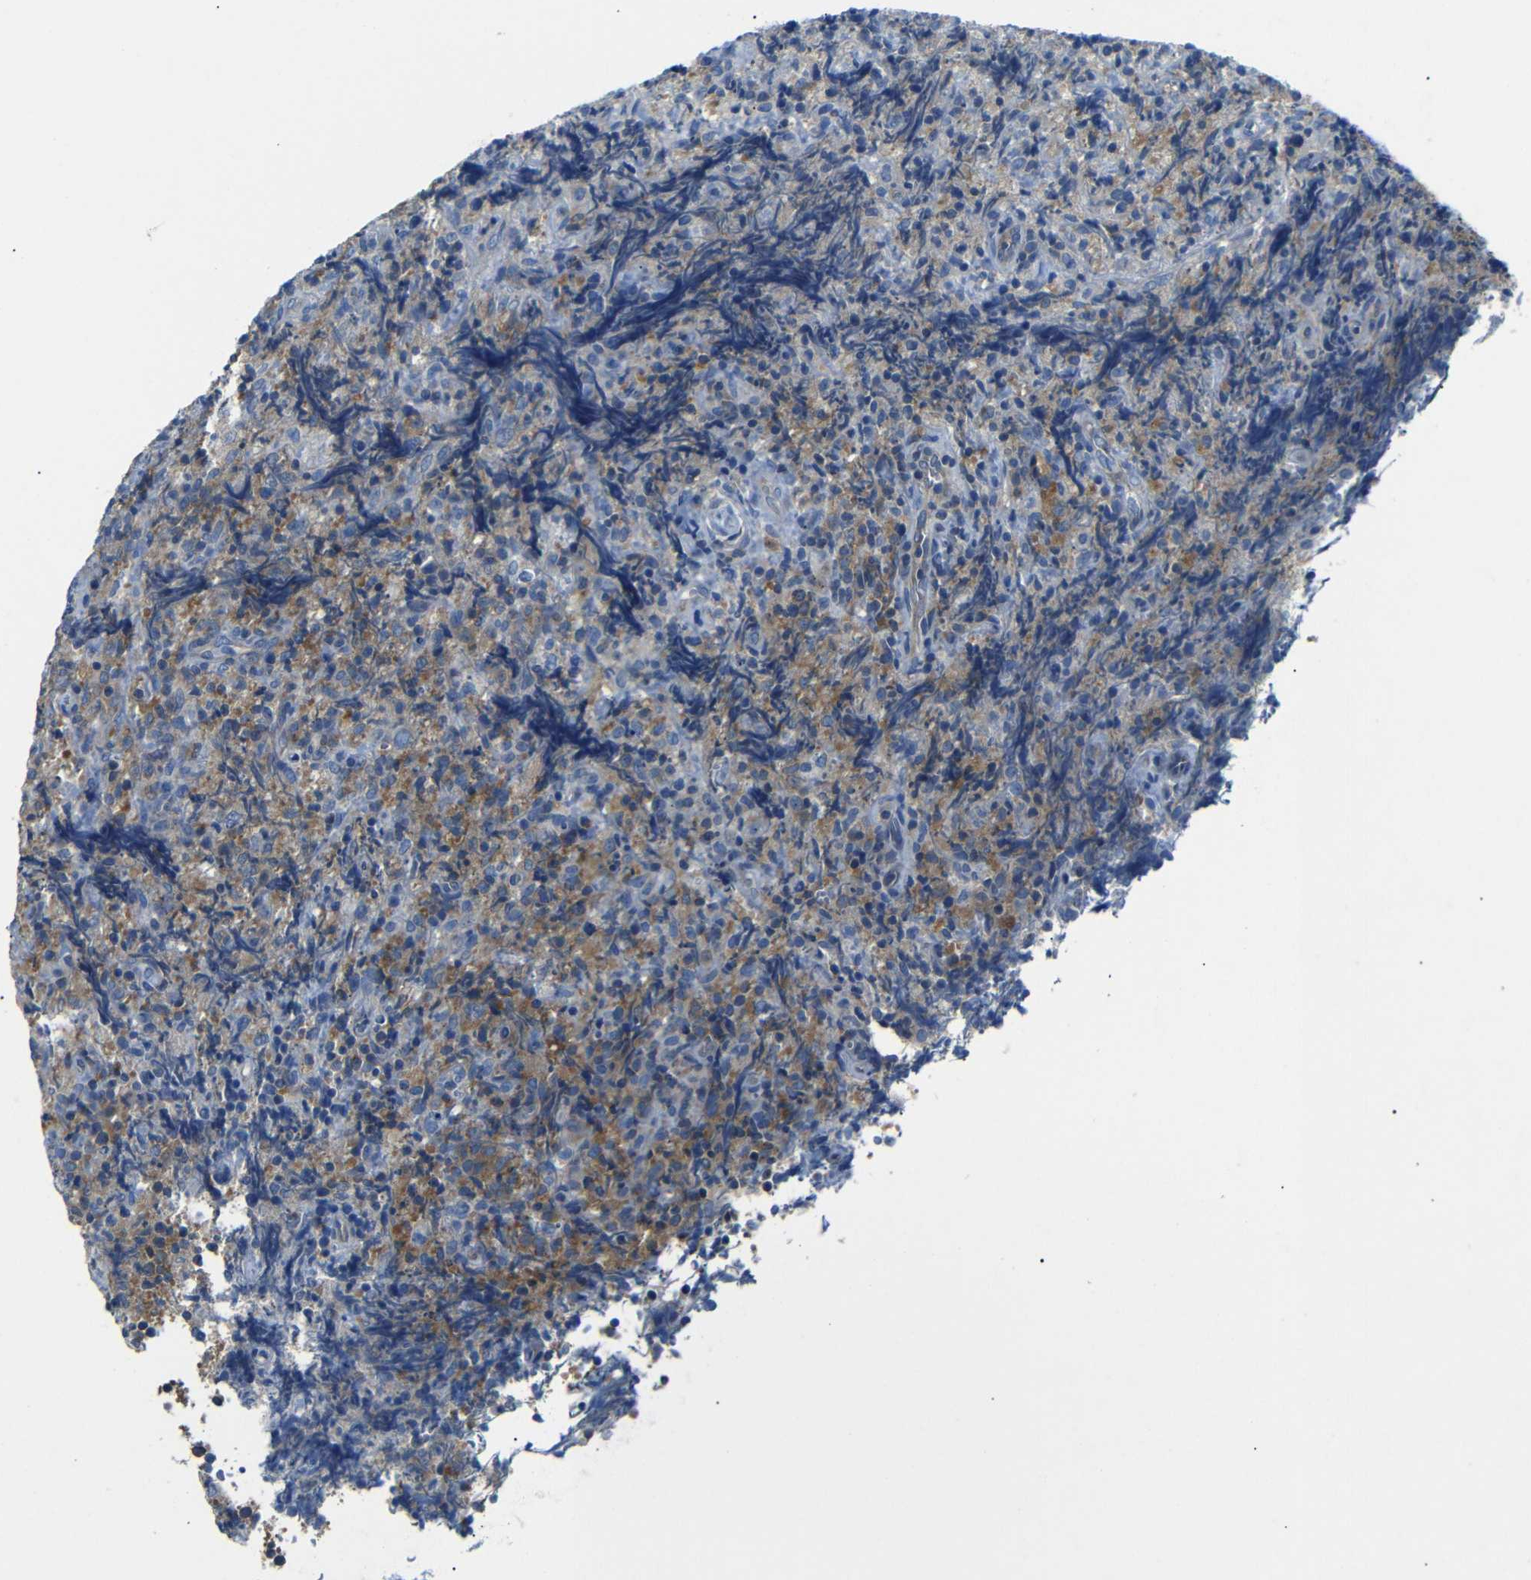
{"staining": {"intensity": "moderate", "quantity": ">75%", "location": "cytoplasmic/membranous"}, "tissue": "lymphoma", "cell_type": "Tumor cells", "image_type": "cancer", "snomed": [{"axis": "morphology", "description": "Malignant lymphoma, non-Hodgkin's type, High grade"}, {"axis": "topography", "description": "Tonsil"}], "caption": "IHC of human malignant lymphoma, non-Hodgkin's type (high-grade) reveals medium levels of moderate cytoplasmic/membranous positivity in approximately >75% of tumor cells.", "gene": "DCP1A", "patient": {"sex": "female", "age": 36}}